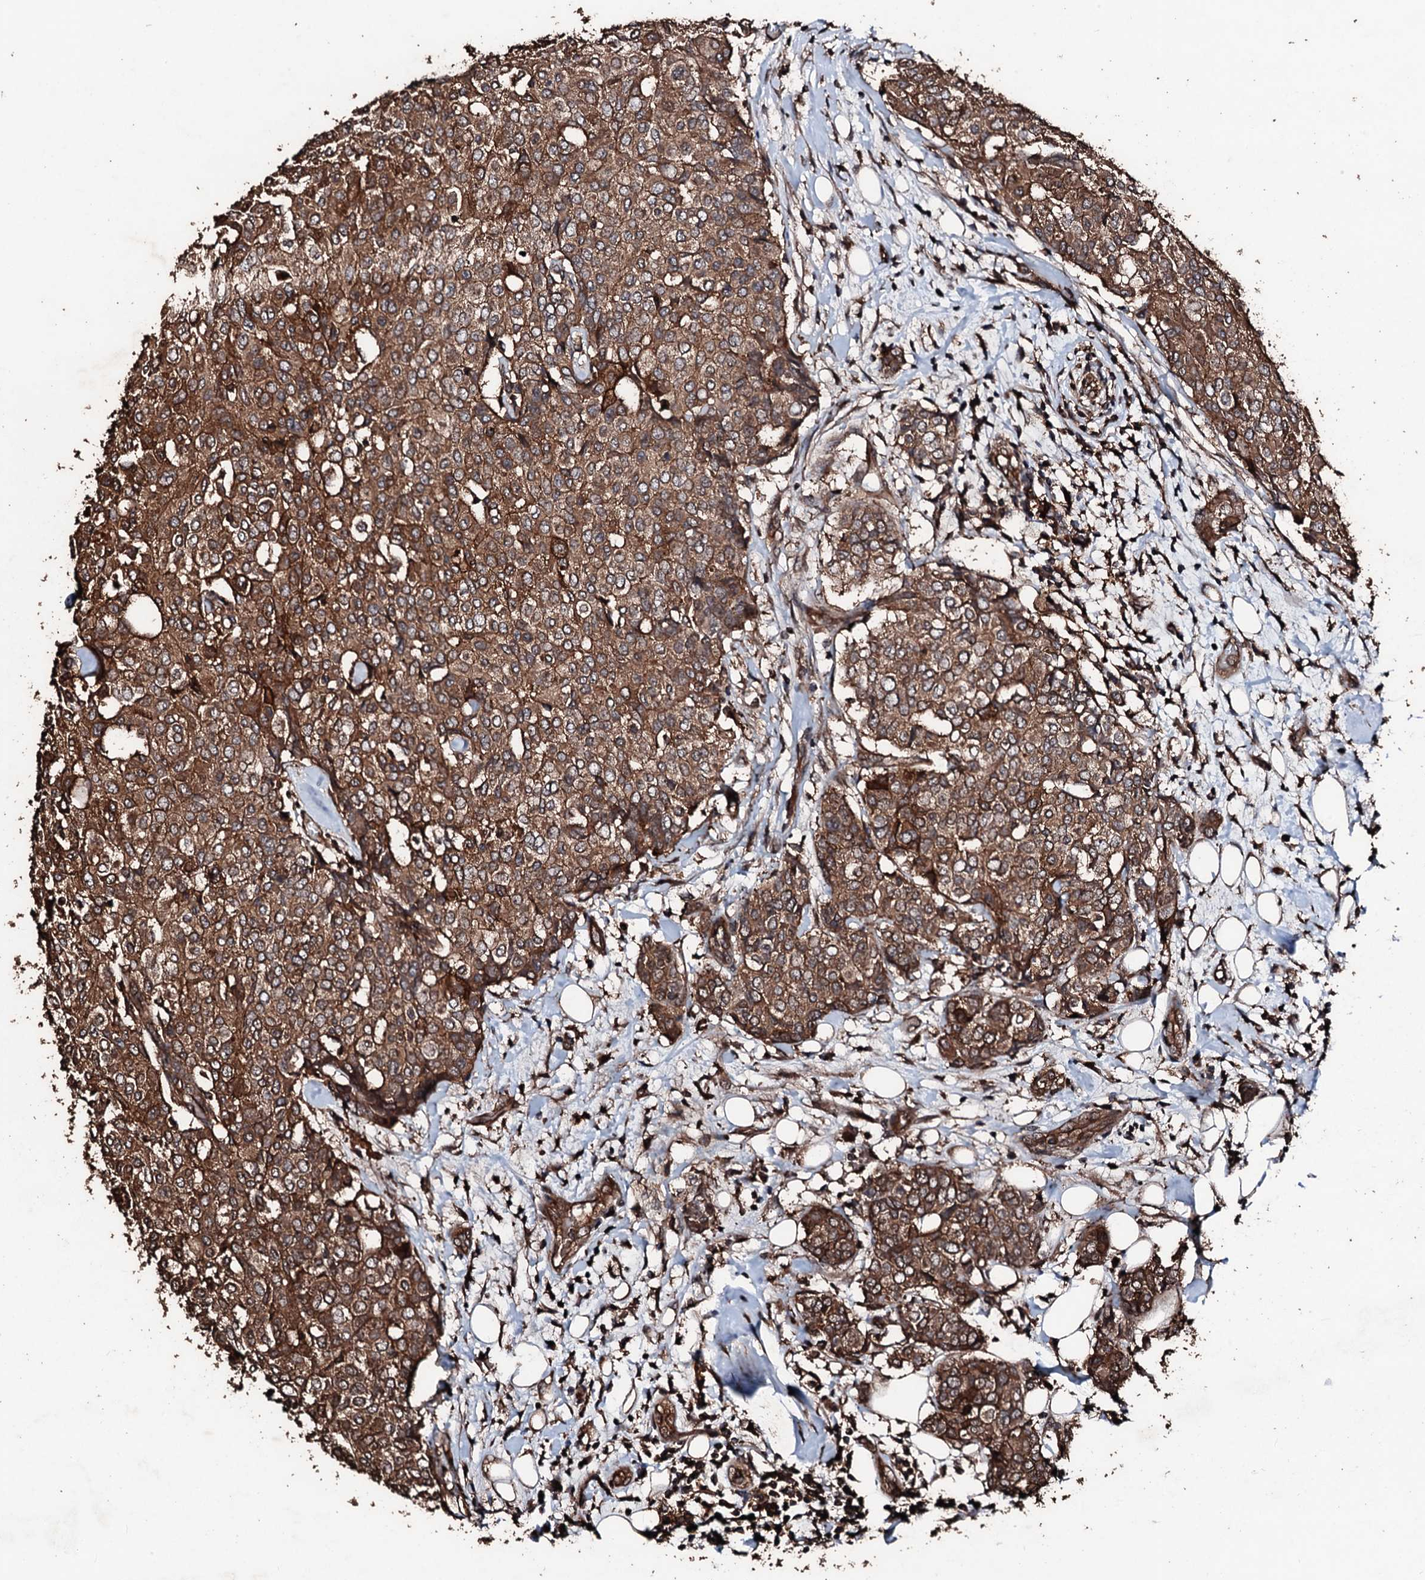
{"staining": {"intensity": "strong", "quantity": ">75%", "location": "cytoplasmic/membranous"}, "tissue": "breast cancer", "cell_type": "Tumor cells", "image_type": "cancer", "snomed": [{"axis": "morphology", "description": "Lobular carcinoma"}, {"axis": "topography", "description": "Breast"}], "caption": "Immunohistochemistry (IHC) micrograph of neoplastic tissue: breast cancer (lobular carcinoma) stained using immunohistochemistry (IHC) displays high levels of strong protein expression localized specifically in the cytoplasmic/membranous of tumor cells, appearing as a cytoplasmic/membranous brown color.", "gene": "KIF18A", "patient": {"sex": "female", "age": 51}}